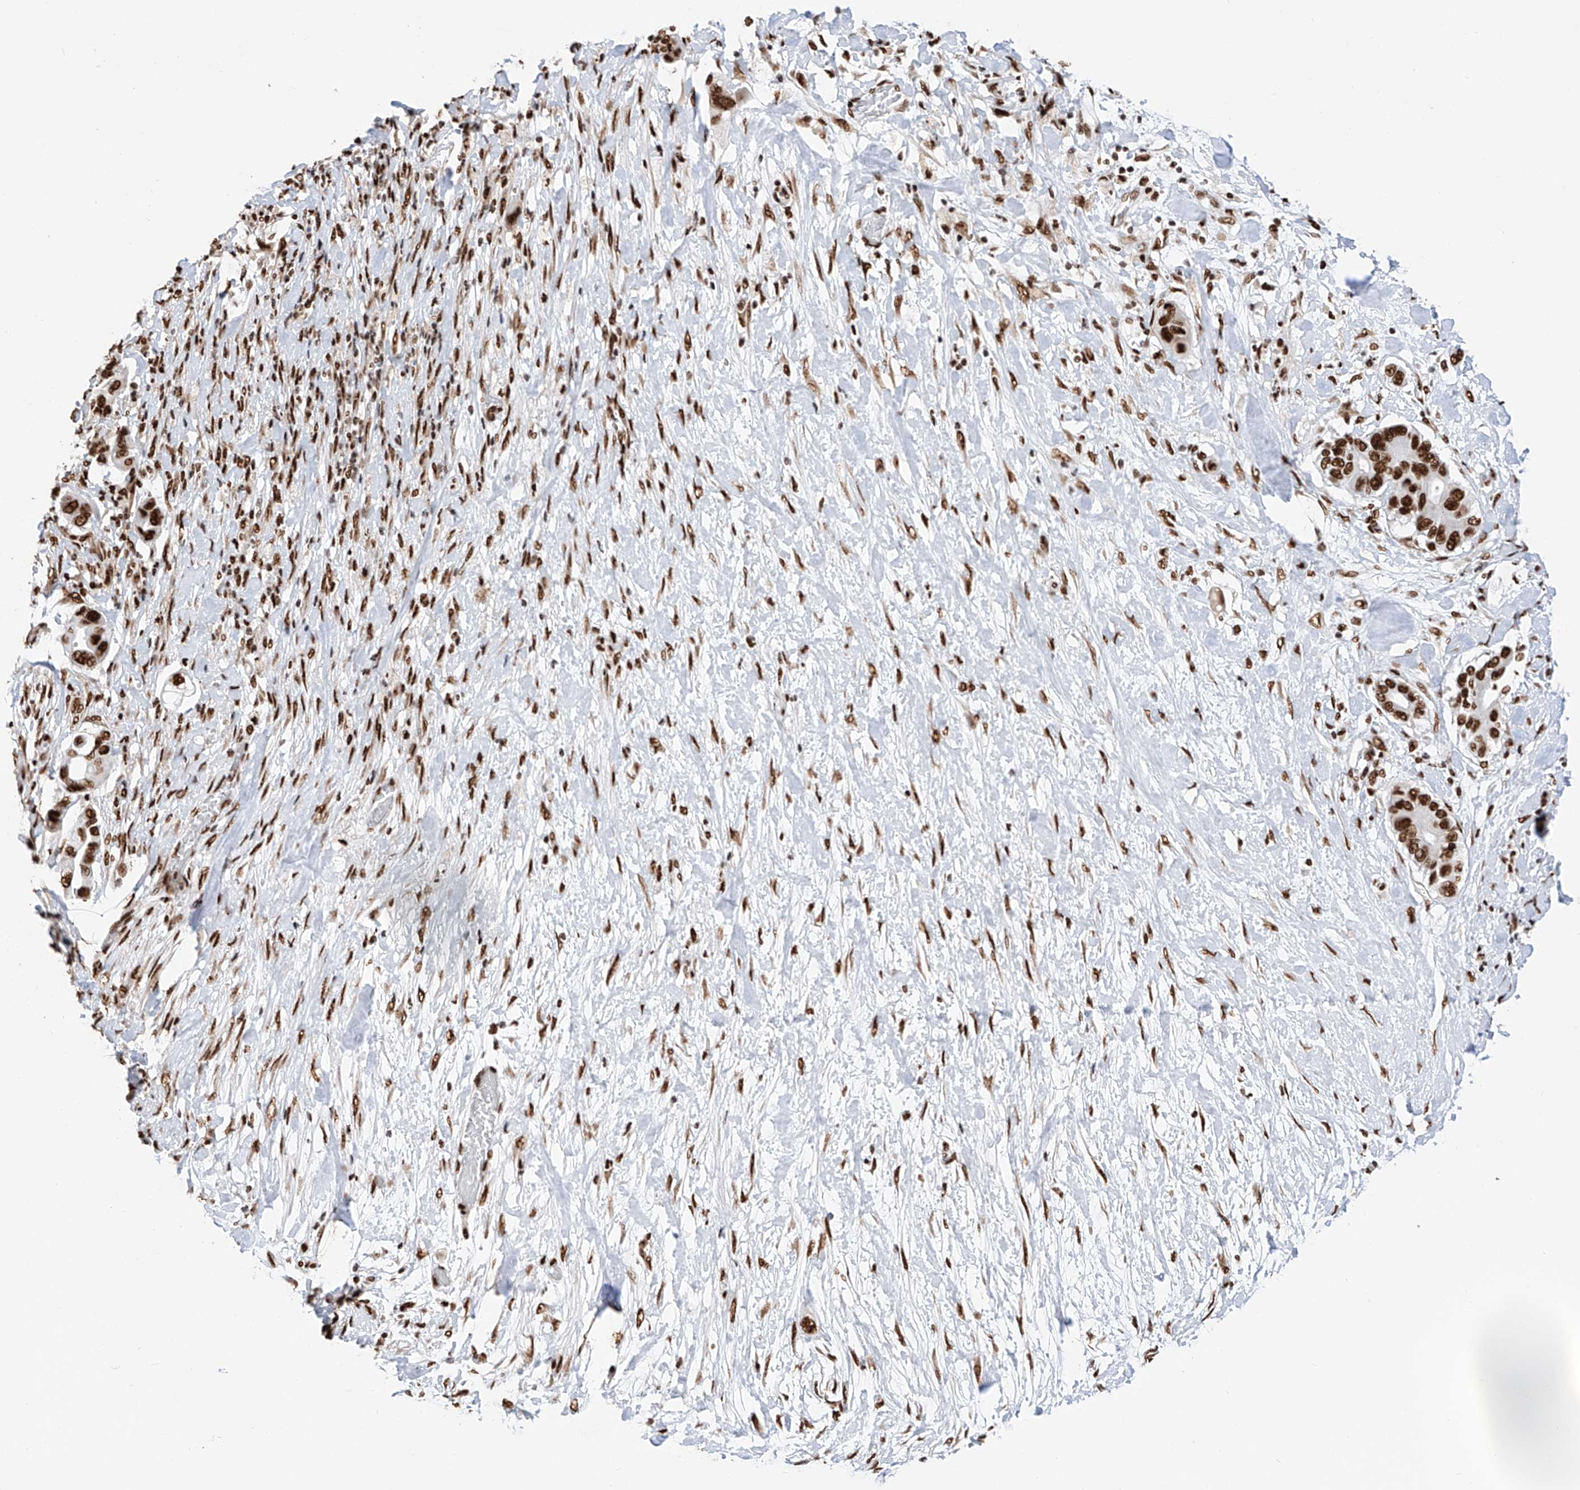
{"staining": {"intensity": "strong", "quantity": ">75%", "location": "nuclear"}, "tissue": "pancreatic cancer", "cell_type": "Tumor cells", "image_type": "cancer", "snomed": [{"axis": "morphology", "description": "Adenocarcinoma, NOS"}, {"axis": "topography", "description": "Pancreas"}], "caption": "Immunohistochemical staining of pancreatic adenocarcinoma demonstrates high levels of strong nuclear expression in approximately >75% of tumor cells. The staining was performed using DAB (3,3'-diaminobenzidine), with brown indicating positive protein expression. Nuclei are stained blue with hematoxylin.", "gene": "SRSF6", "patient": {"sex": "male", "age": 68}}